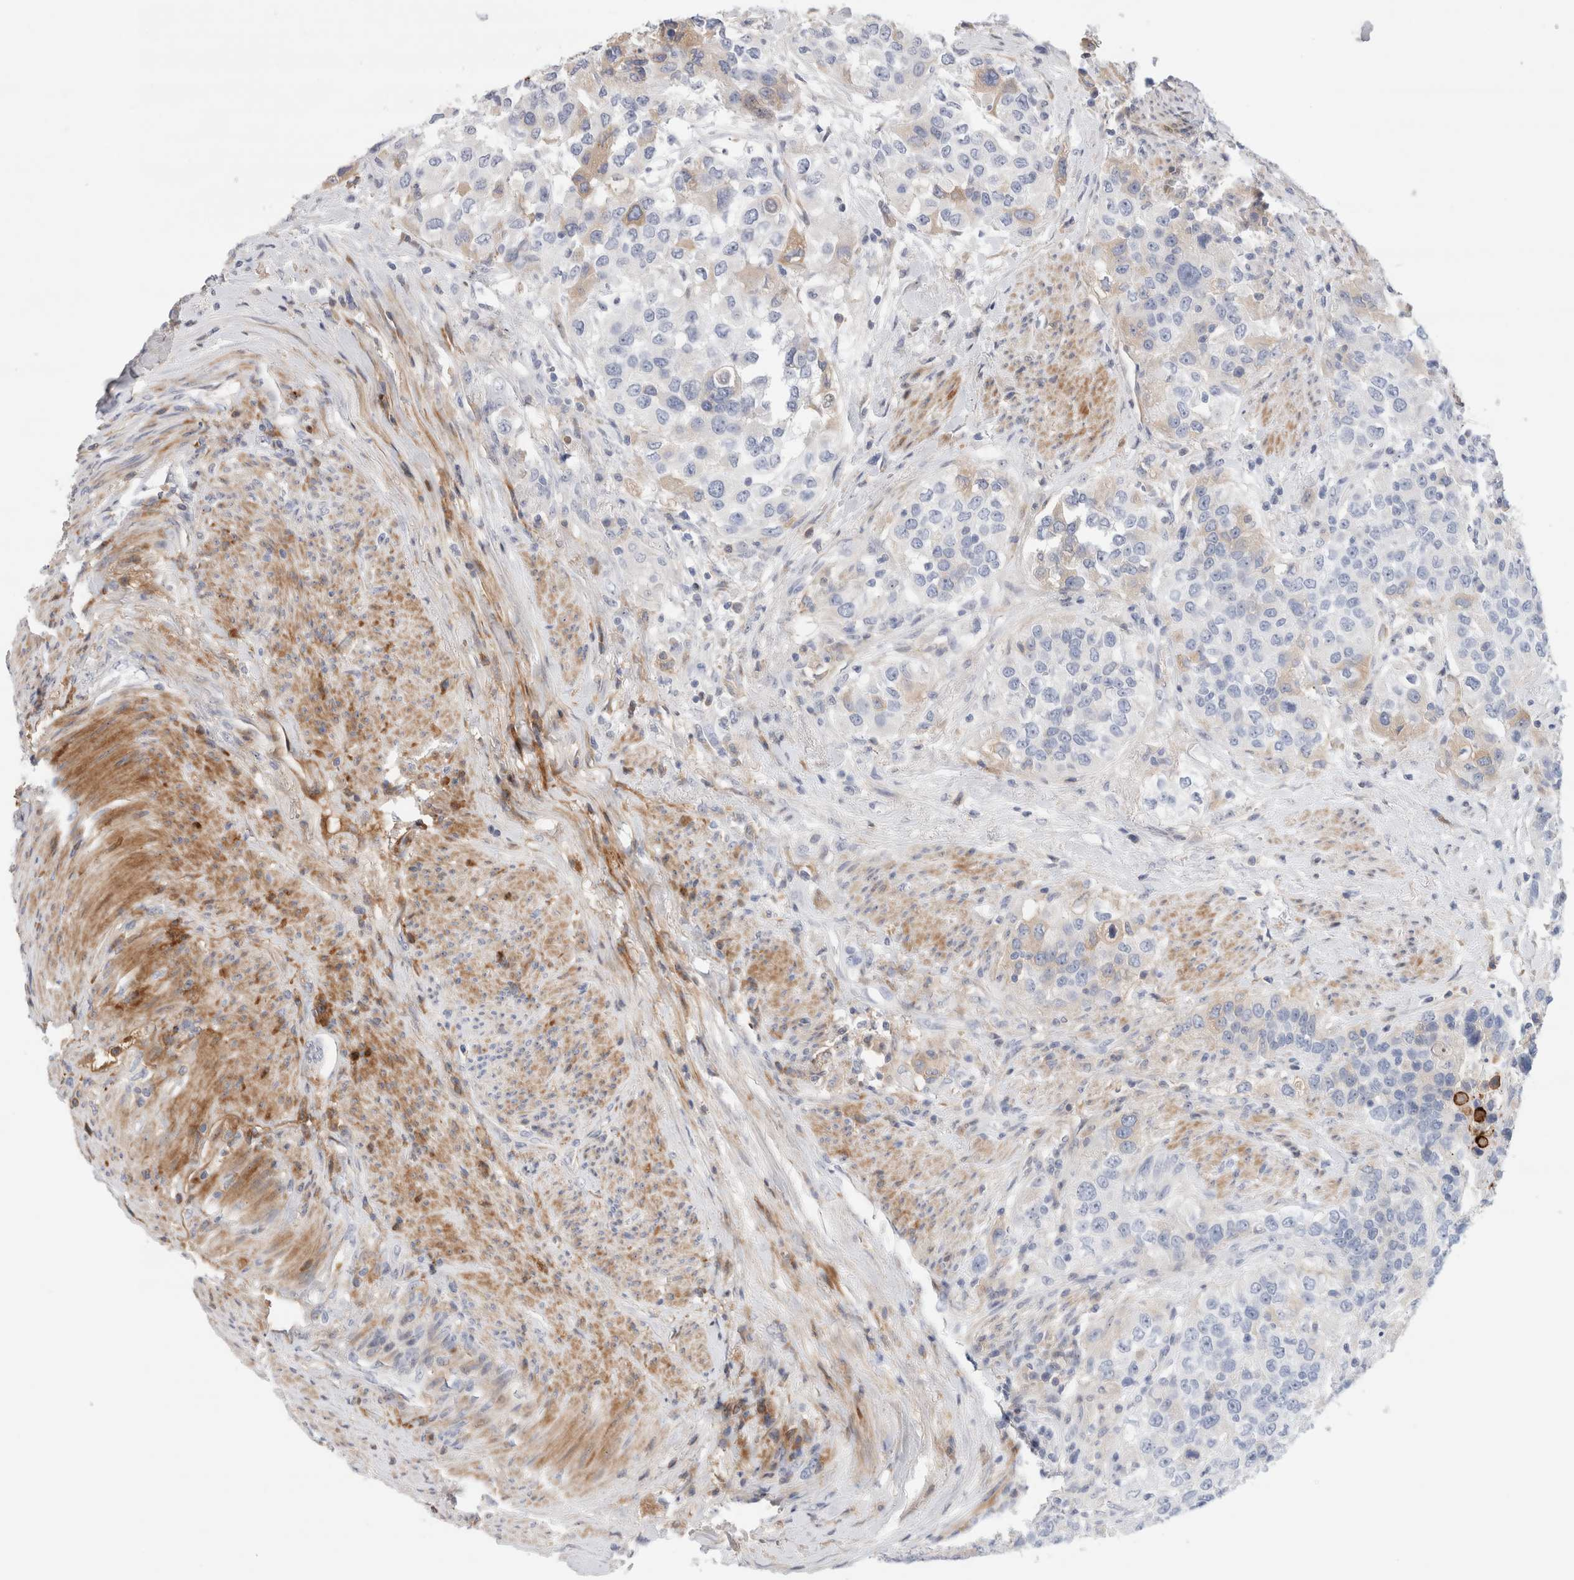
{"staining": {"intensity": "negative", "quantity": "none", "location": "none"}, "tissue": "urothelial cancer", "cell_type": "Tumor cells", "image_type": "cancer", "snomed": [{"axis": "morphology", "description": "Urothelial carcinoma, High grade"}, {"axis": "topography", "description": "Urinary bladder"}], "caption": "This is a micrograph of immunohistochemistry (IHC) staining of high-grade urothelial carcinoma, which shows no positivity in tumor cells.", "gene": "ECHDC2", "patient": {"sex": "female", "age": 80}}